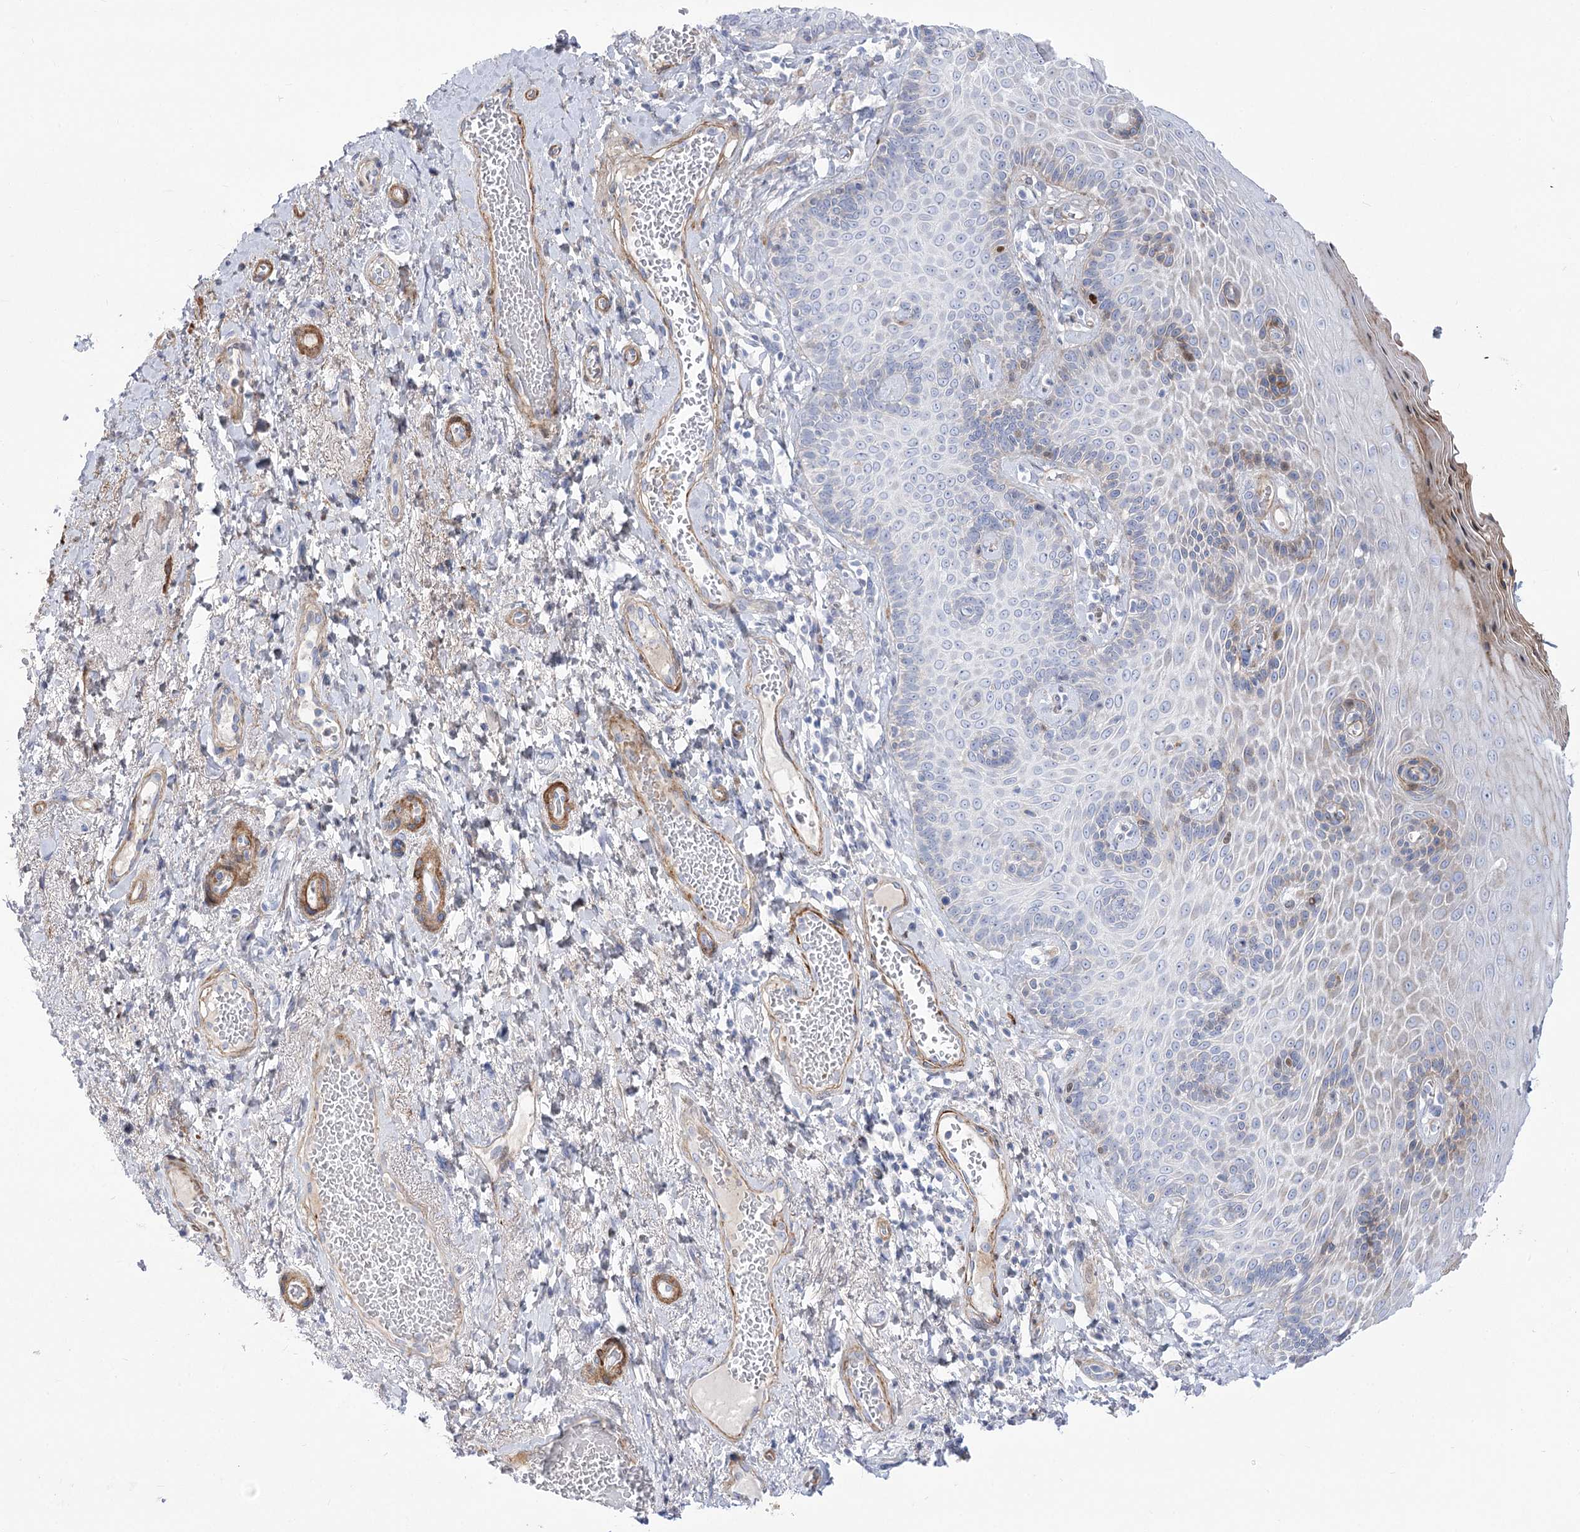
{"staining": {"intensity": "moderate", "quantity": "25%-75%", "location": "cytoplasmic/membranous"}, "tissue": "skin", "cell_type": "Epidermal cells", "image_type": "normal", "snomed": [{"axis": "morphology", "description": "Normal tissue, NOS"}, {"axis": "topography", "description": "Anal"}], "caption": "Immunohistochemistry photomicrograph of normal skin: human skin stained using immunohistochemistry (IHC) displays medium levels of moderate protein expression localized specifically in the cytoplasmic/membranous of epidermal cells, appearing as a cytoplasmic/membranous brown color.", "gene": "ANKRD23", "patient": {"sex": "male", "age": 69}}